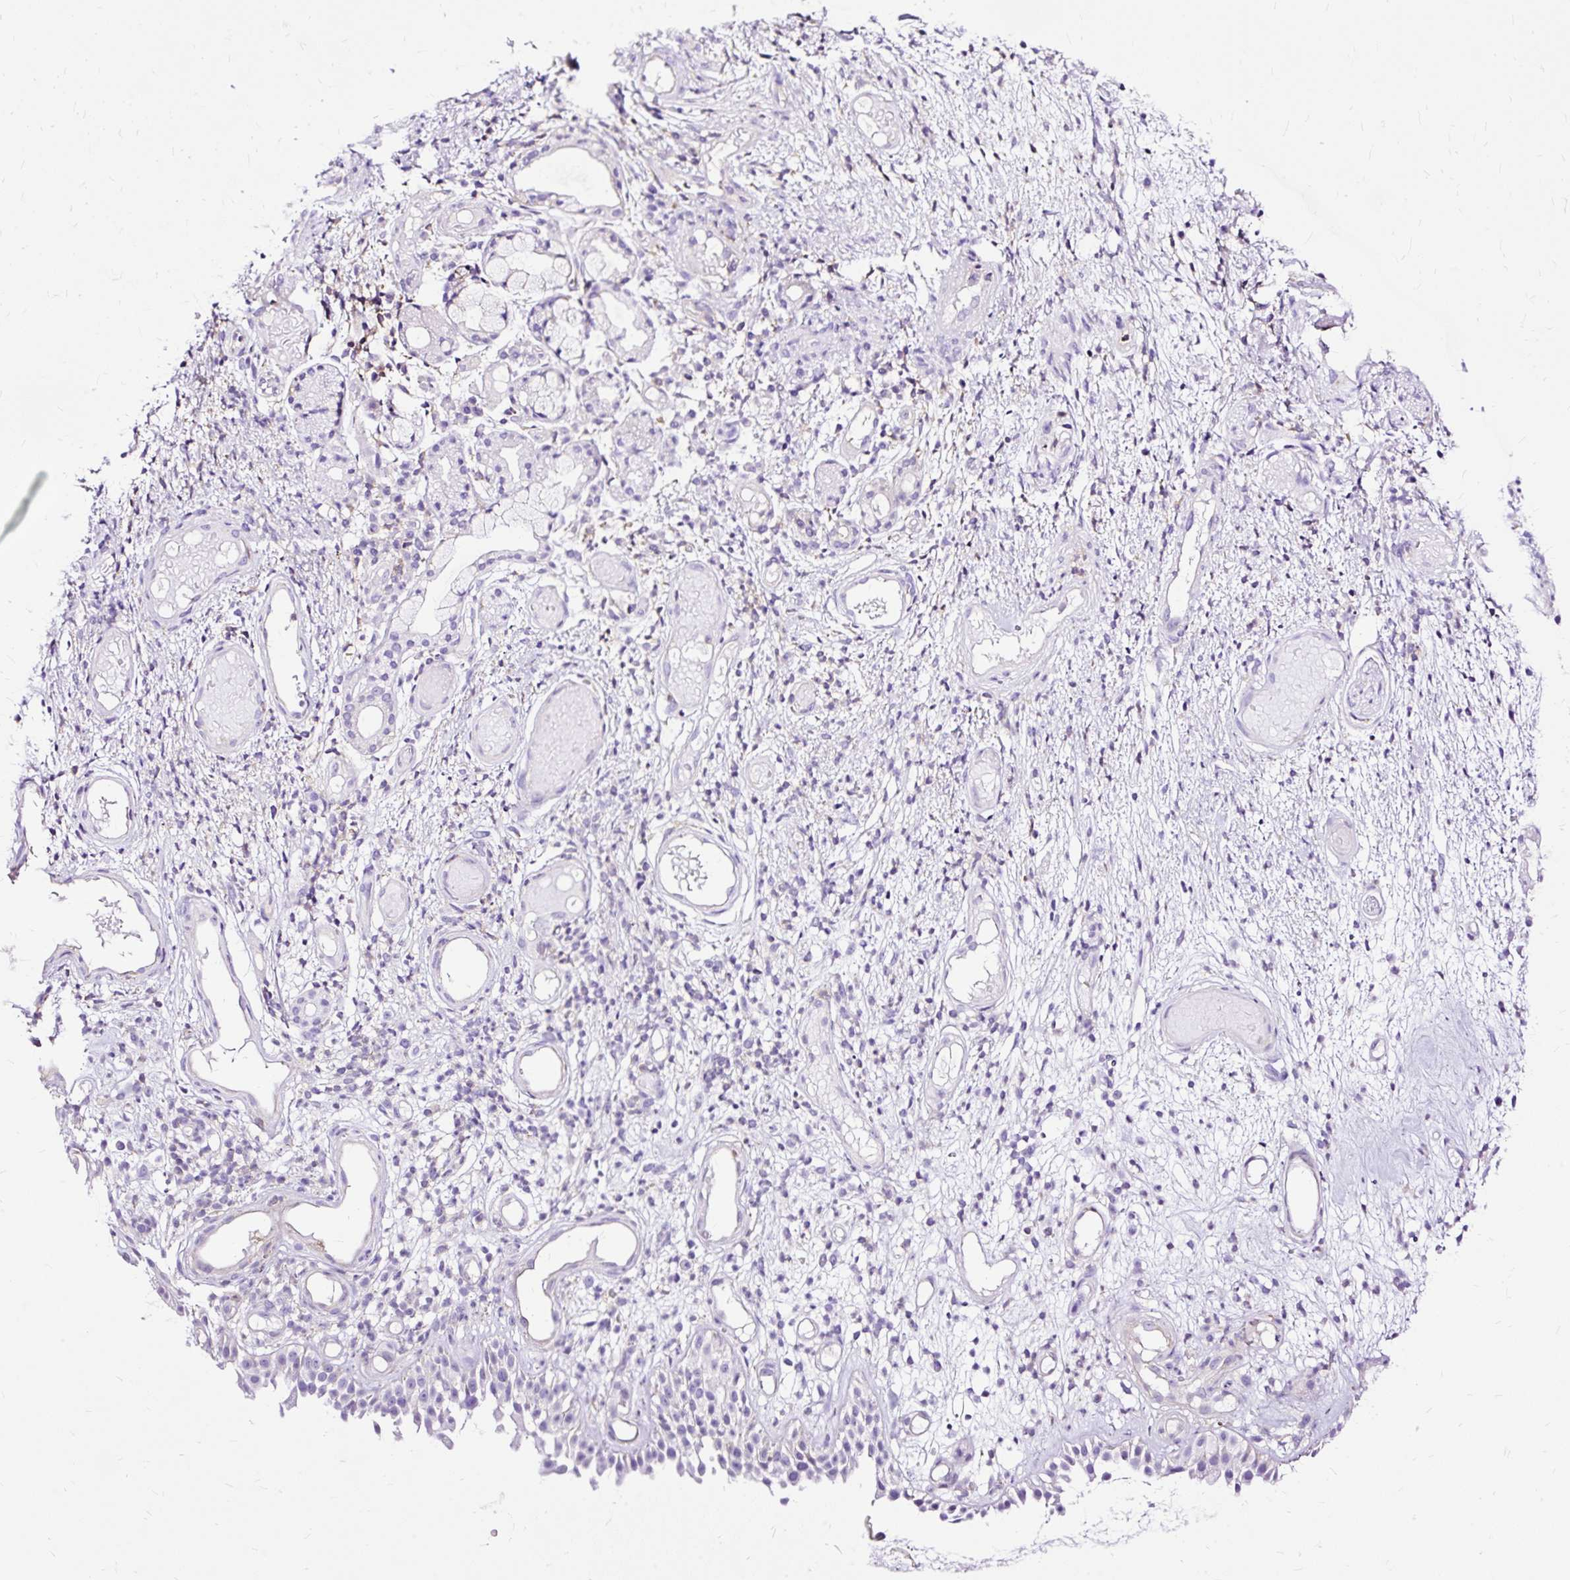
{"staining": {"intensity": "negative", "quantity": "none", "location": "none"}, "tissue": "nasopharynx", "cell_type": "Respiratory epithelial cells", "image_type": "normal", "snomed": [{"axis": "morphology", "description": "Normal tissue, NOS"}, {"axis": "morphology", "description": "Inflammation, NOS"}, {"axis": "topography", "description": "Nasopharynx"}], "caption": "A high-resolution micrograph shows IHC staining of normal nasopharynx, which displays no significant expression in respiratory epithelial cells. Nuclei are stained in blue.", "gene": "TWF2", "patient": {"sex": "male", "age": 54}}